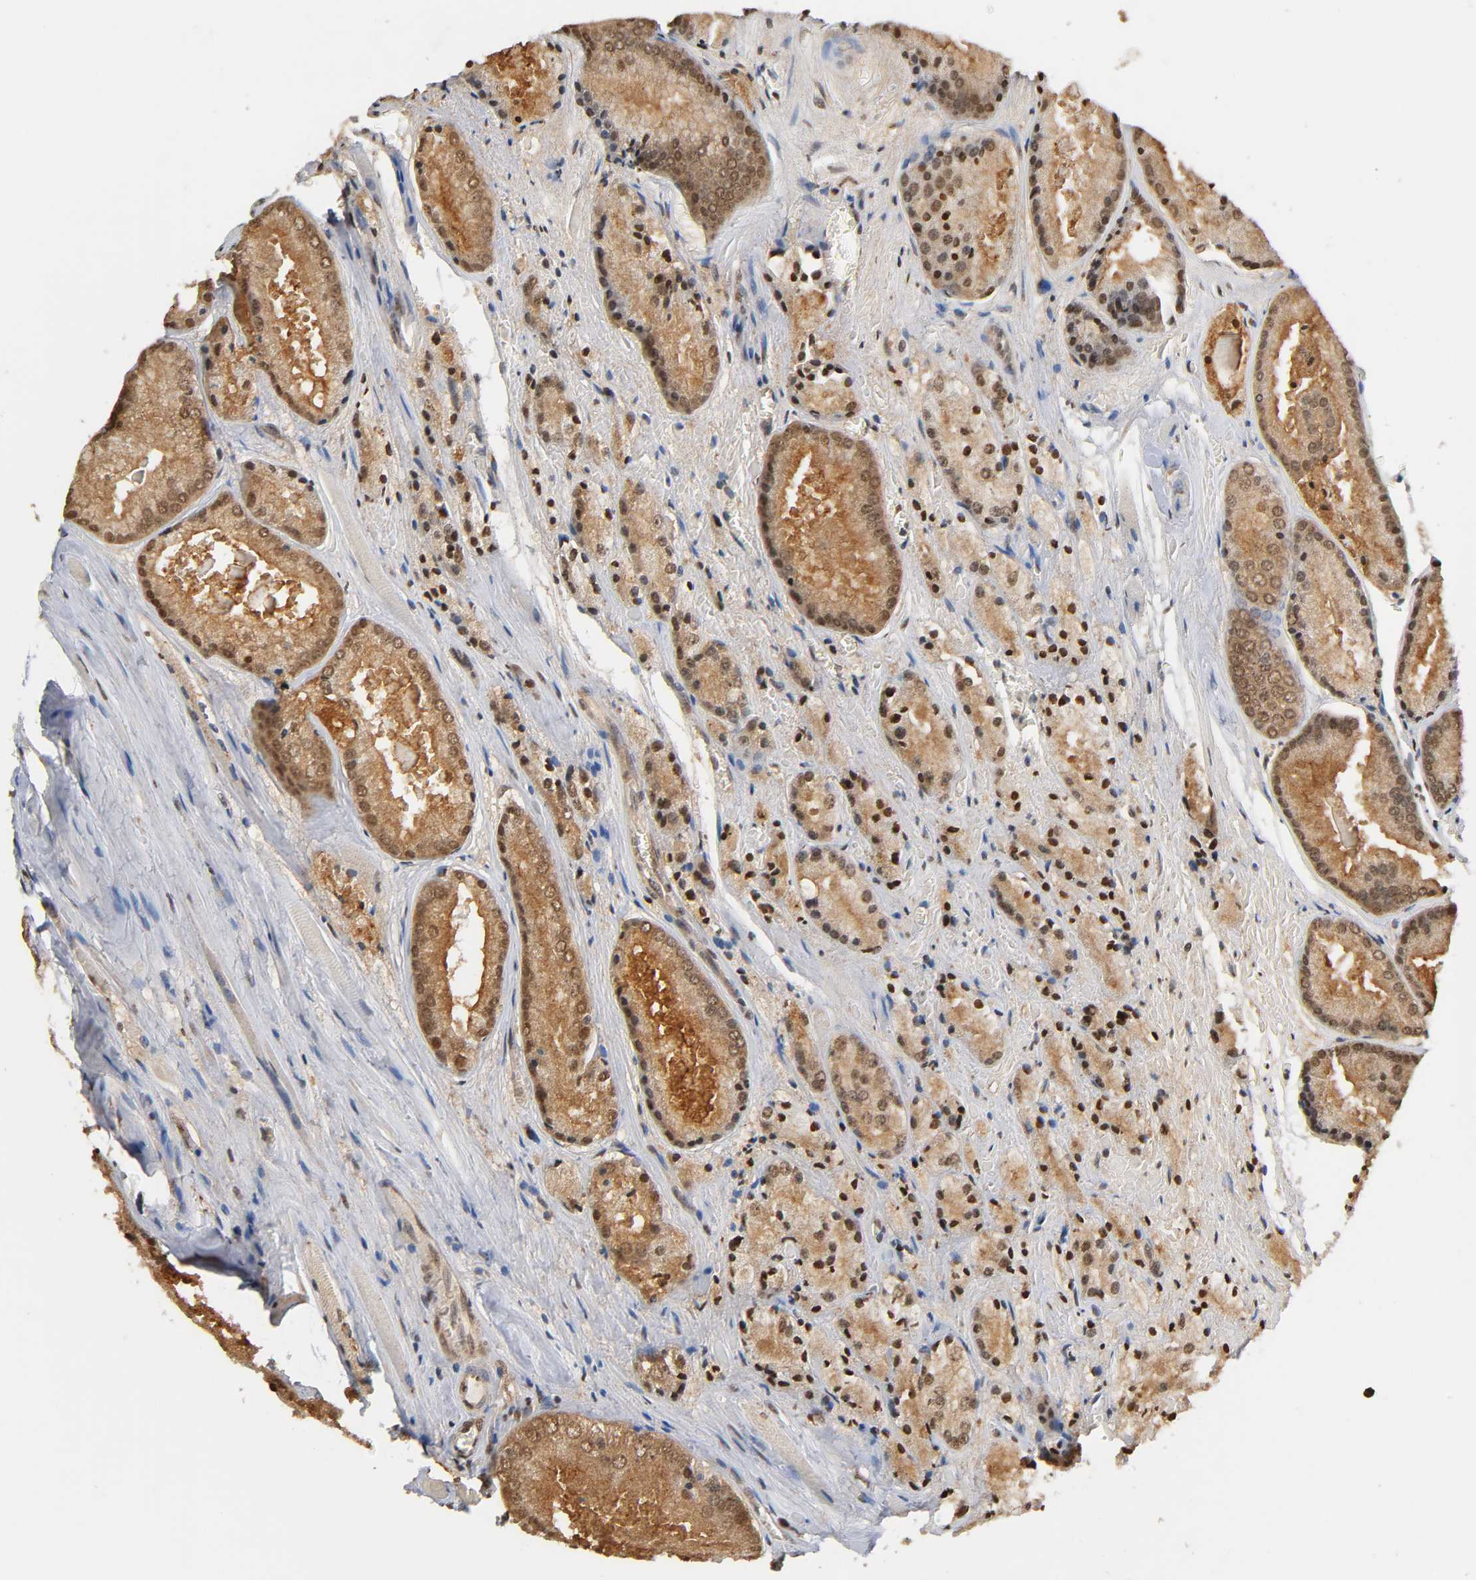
{"staining": {"intensity": "moderate", "quantity": "25%-75%", "location": "cytoplasmic/membranous,nuclear"}, "tissue": "prostate cancer", "cell_type": "Tumor cells", "image_type": "cancer", "snomed": [{"axis": "morphology", "description": "Adenocarcinoma, Low grade"}, {"axis": "topography", "description": "Prostate"}], "caption": "Protein staining reveals moderate cytoplasmic/membranous and nuclear staining in about 25%-75% of tumor cells in prostate low-grade adenocarcinoma.", "gene": "UBC", "patient": {"sex": "male", "age": 64}}